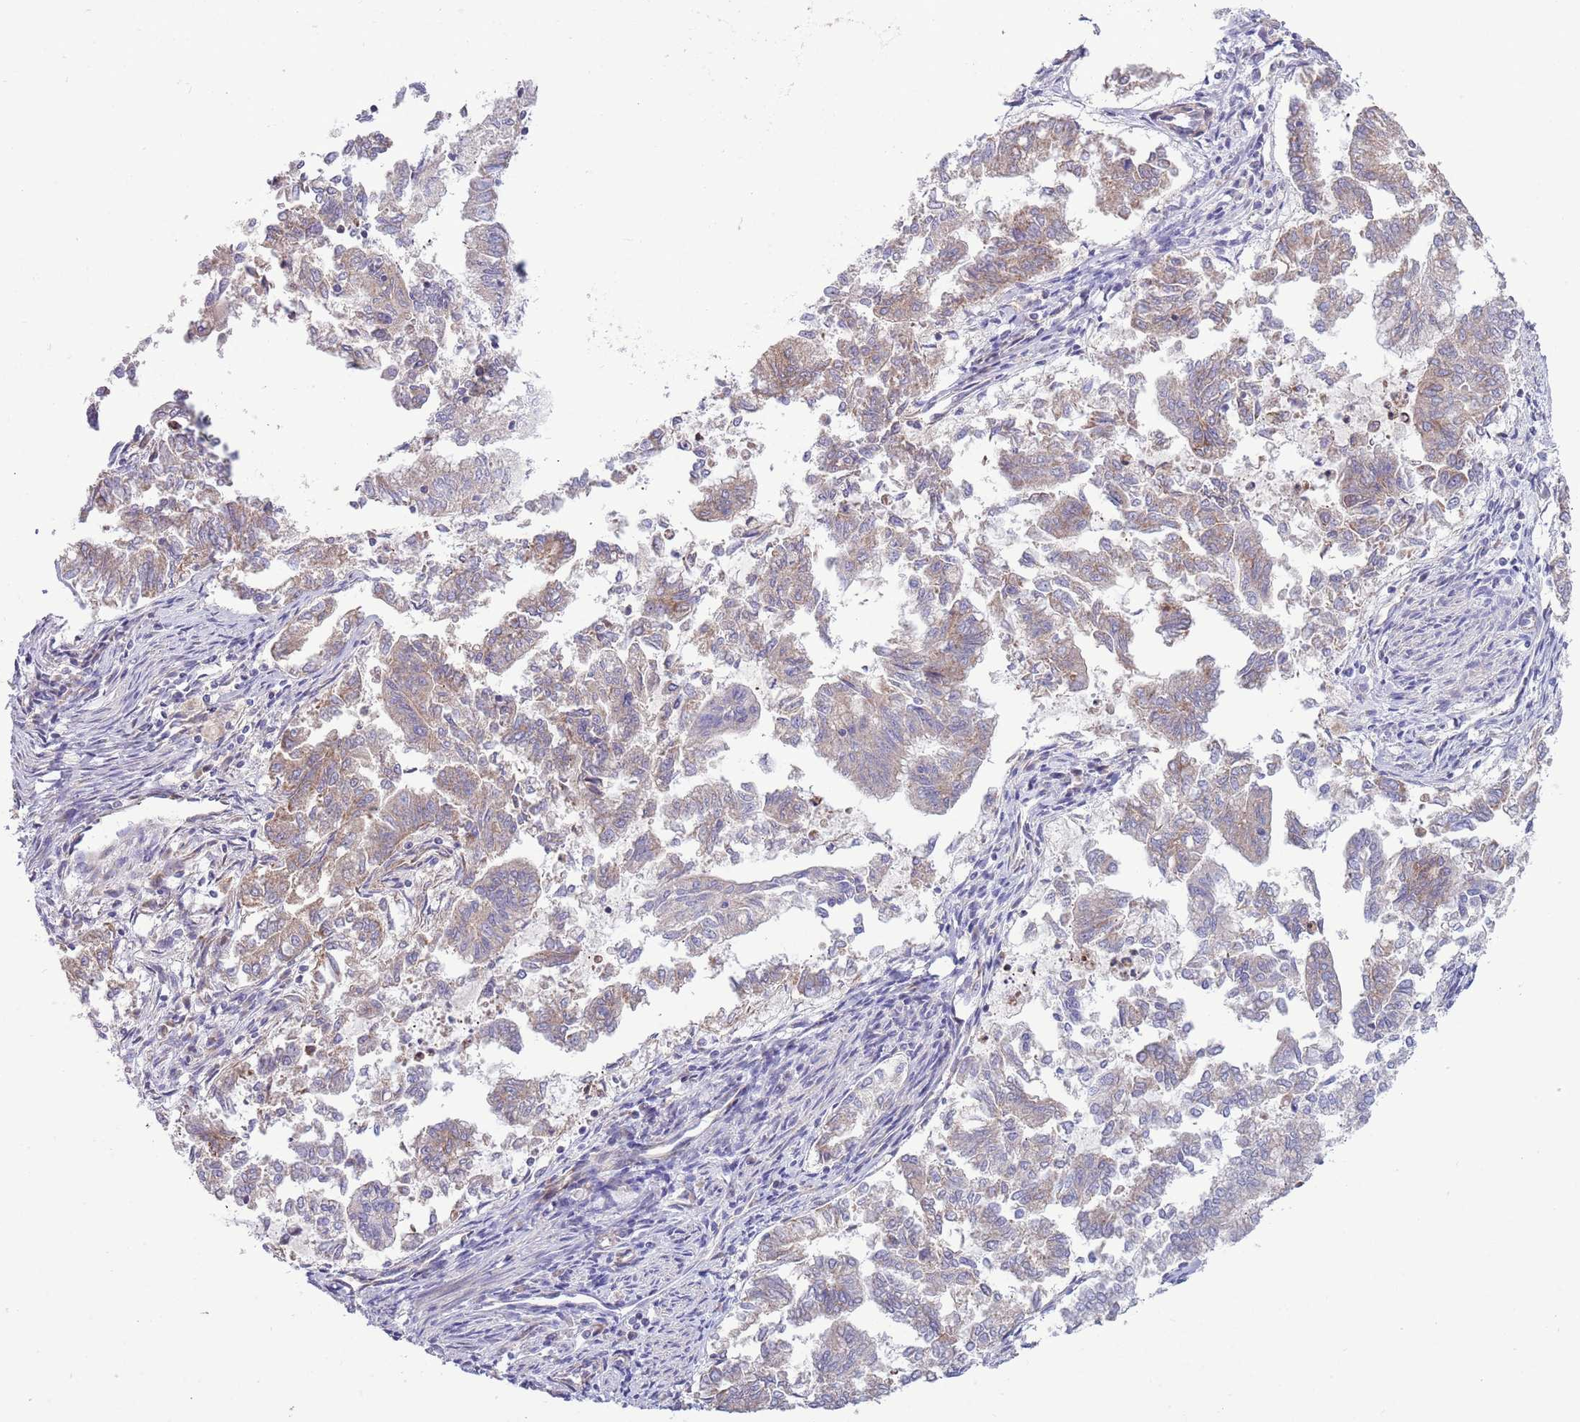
{"staining": {"intensity": "weak", "quantity": "25%-75%", "location": "cytoplasmic/membranous"}, "tissue": "endometrial cancer", "cell_type": "Tumor cells", "image_type": "cancer", "snomed": [{"axis": "morphology", "description": "Adenocarcinoma, NOS"}, {"axis": "topography", "description": "Endometrium"}], "caption": "There is low levels of weak cytoplasmic/membranous expression in tumor cells of endometrial cancer, as demonstrated by immunohistochemical staining (brown color).", "gene": "TOMM5", "patient": {"sex": "female", "age": 79}}